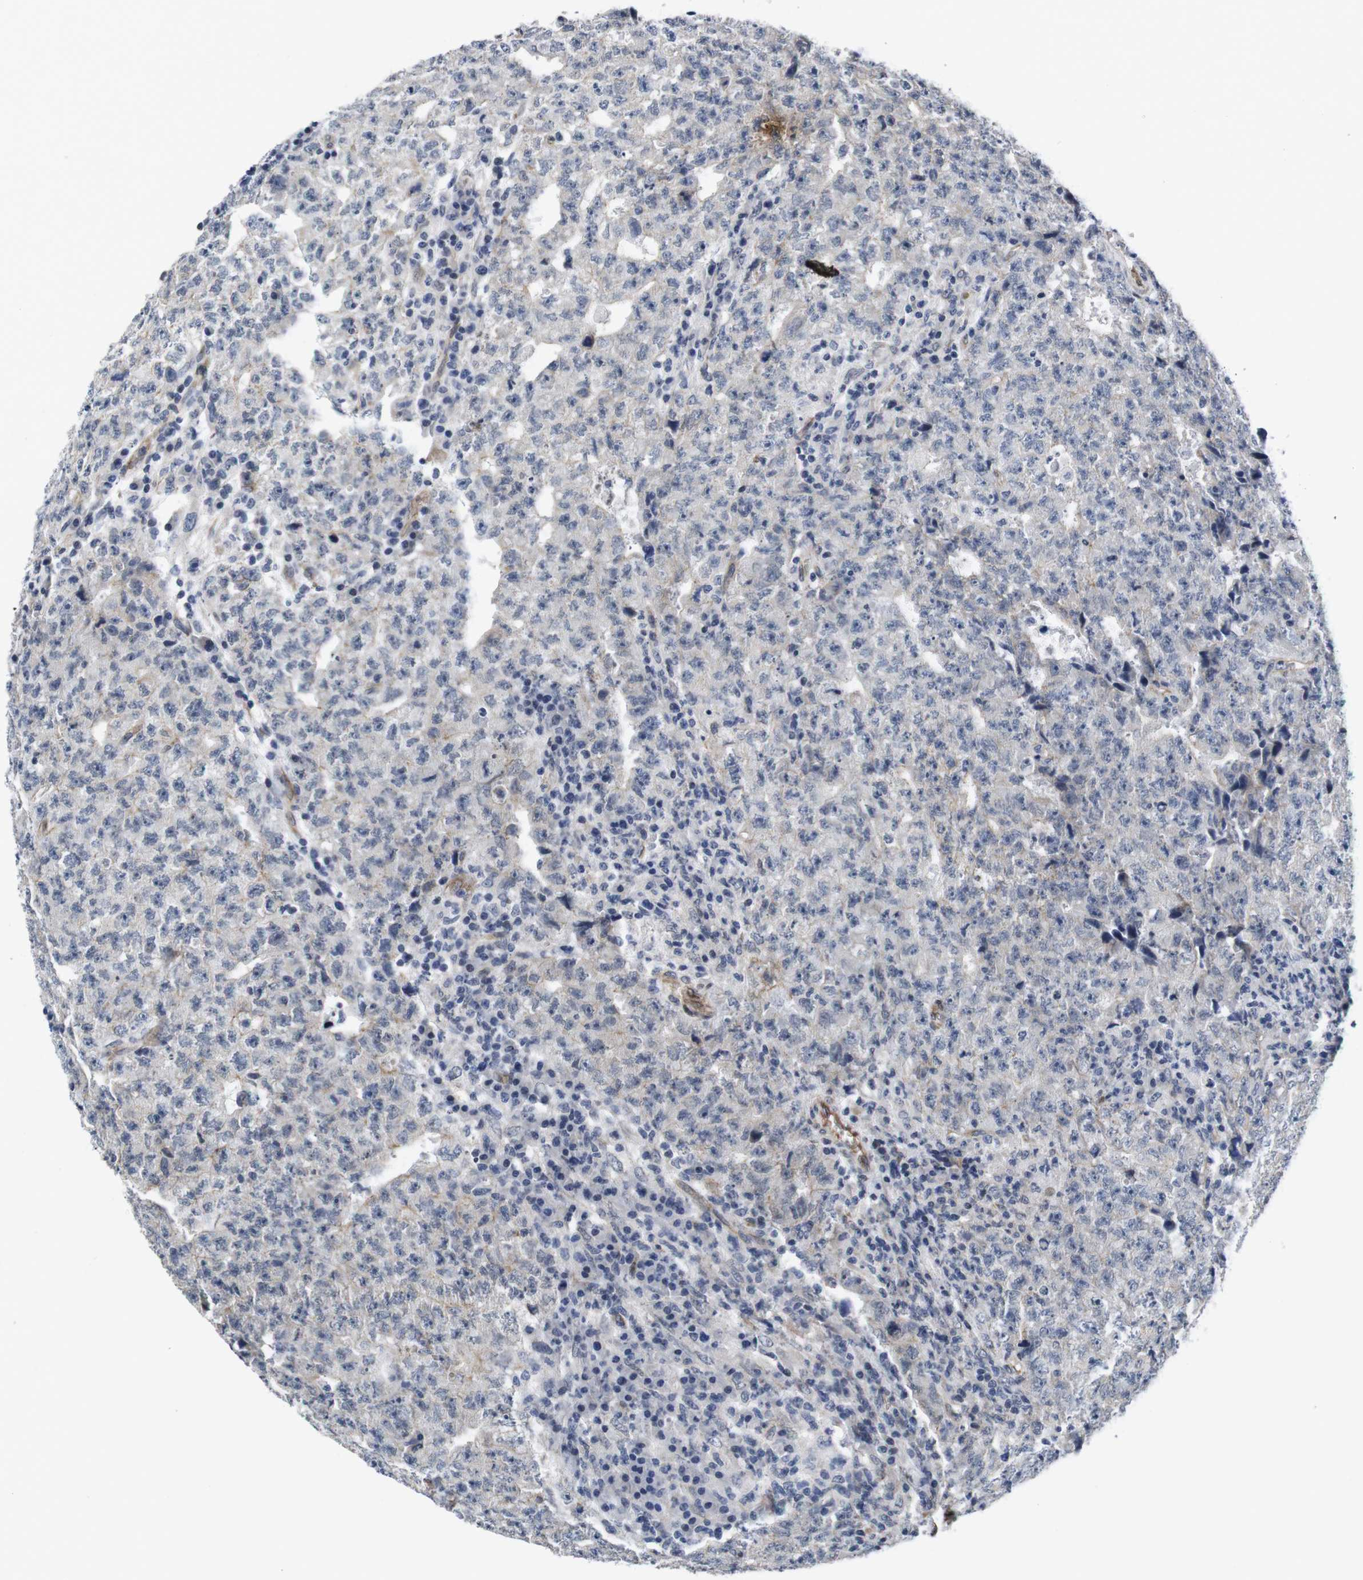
{"staining": {"intensity": "negative", "quantity": "none", "location": "none"}, "tissue": "testis cancer", "cell_type": "Tumor cells", "image_type": "cancer", "snomed": [{"axis": "morphology", "description": "Necrosis, NOS"}, {"axis": "morphology", "description": "Carcinoma, Embryonal, NOS"}, {"axis": "topography", "description": "Testis"}], "caption": "A micrograph of embryonal carcinoma (testis) stained for a protein reveals no brown staining in tumor cells. (DAB (3,3'-diaminobenzidine) immunohistochemistry with hematoxylin counter stain).", "gene": "SOCS3", "patient": {"sex": "male", "age": 19}}